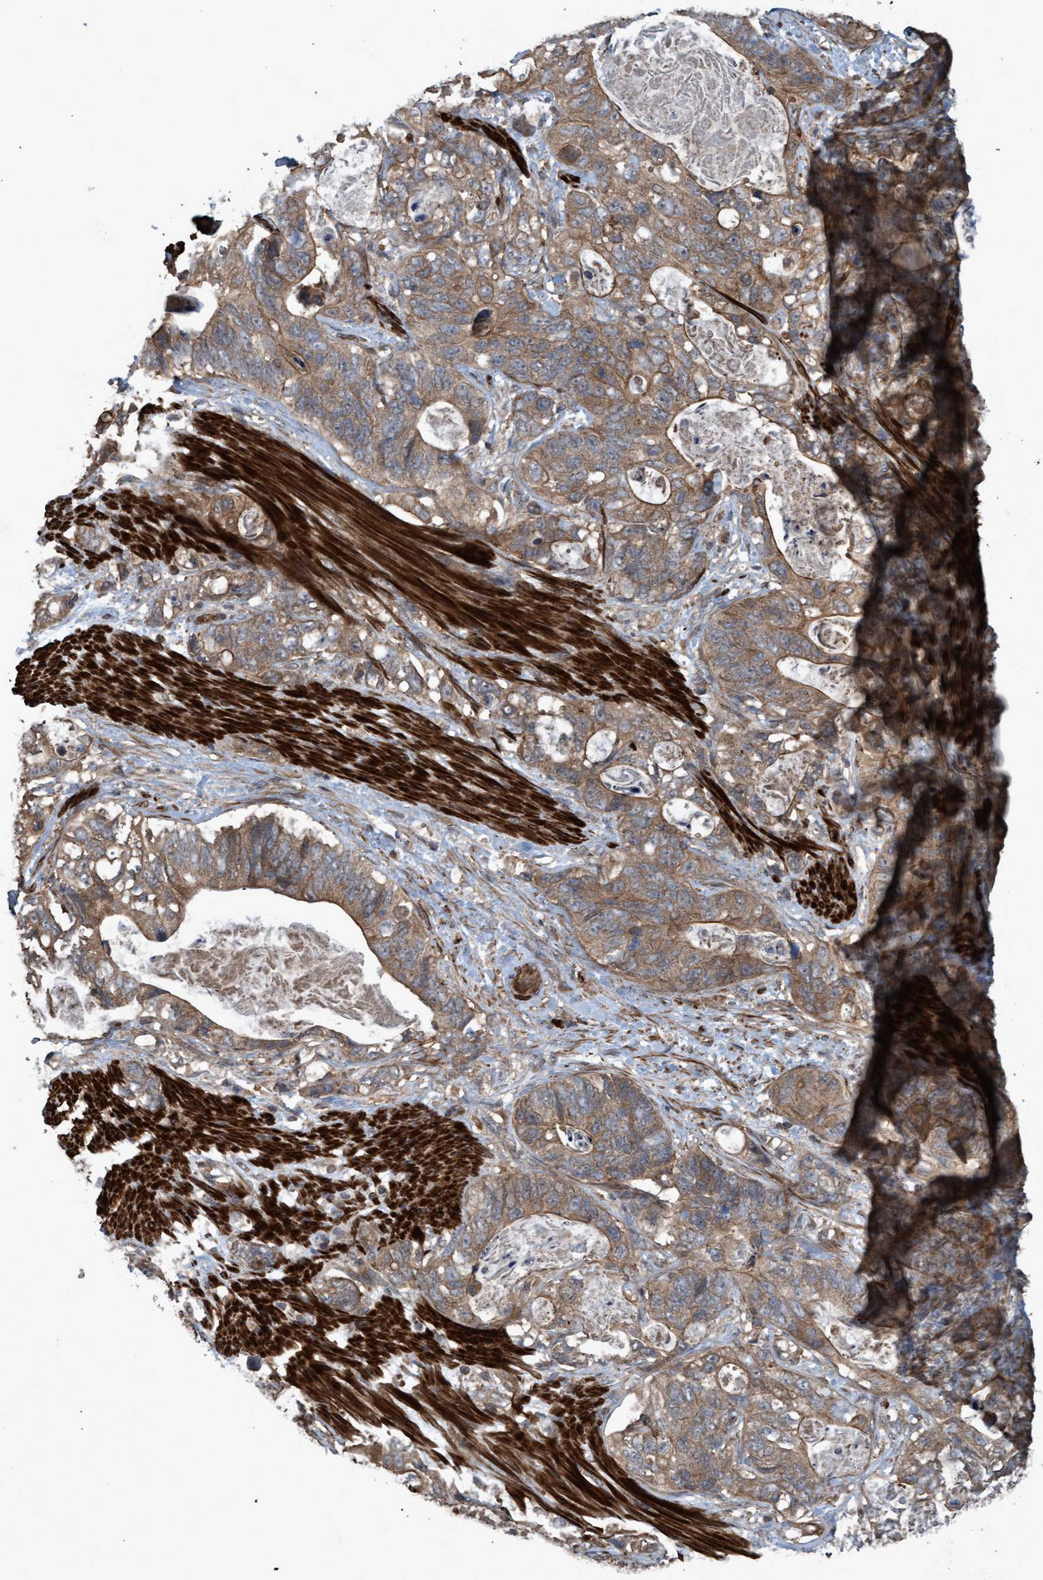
{"staining": {"intensity": "moderate", "quantity": ">75%", "location": "cytoplasmic/membranous"}, "tissue": "stomach cancer", "cell_type": "Tumor cells", "image_type": "cancer", "snomed": [{"axis": "morphology", "description": "Normal tissue, NOS"}, {"axis": "morphology", "description": "Adenocarcinoma, NOS"}, {"axis": "topography", "description": "Stomach"}], "caption": "A photomicrograph of human stomach adenocarcinoma stained for a protein exhibits moderate cytoplasmic/membranous brown staining in tumor cells. Nuclei are stained in blue.", "gene": "GGT6", "patient": {"sex": "female", "age": 89}}